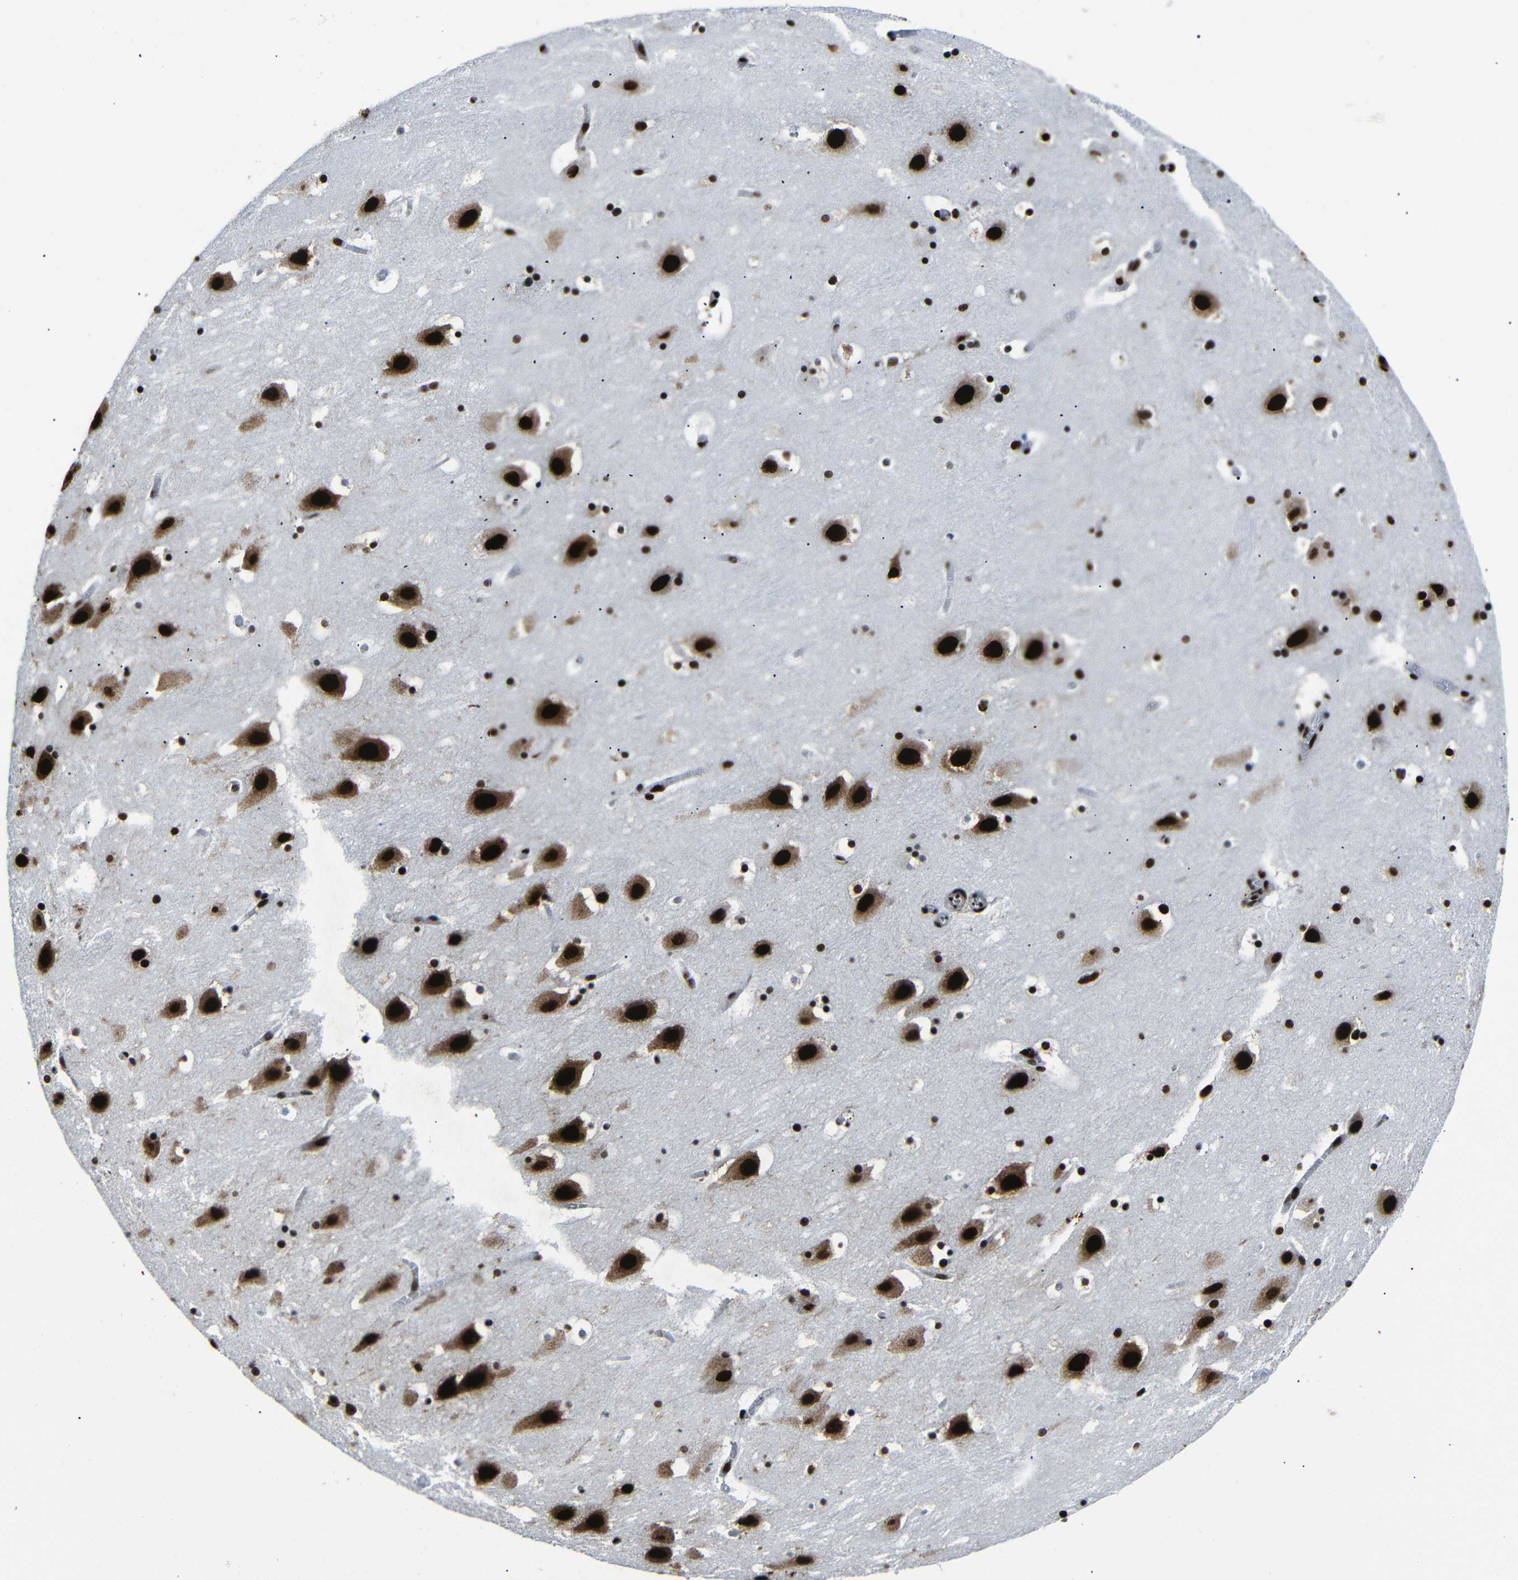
{"staining": {"intensity": "strong", "quantity": ">75%", "location": "nuclear"}, "tissue": "hippocampus", "cell_type": "Glial cells", "image_type": "normal", "snomed": [{"axis": "morphology", "description": "Normal tissue, NOS"}, {"axis": "topography", "description": "Hippocampus"}], "caption": "Protein expression analysis of unremarkable hippocampus reveals strong nuclear positivity in approximately >75% of glial cells.", "gene": "SRSF1", "patient": {"sex": "male", "age": 45}}